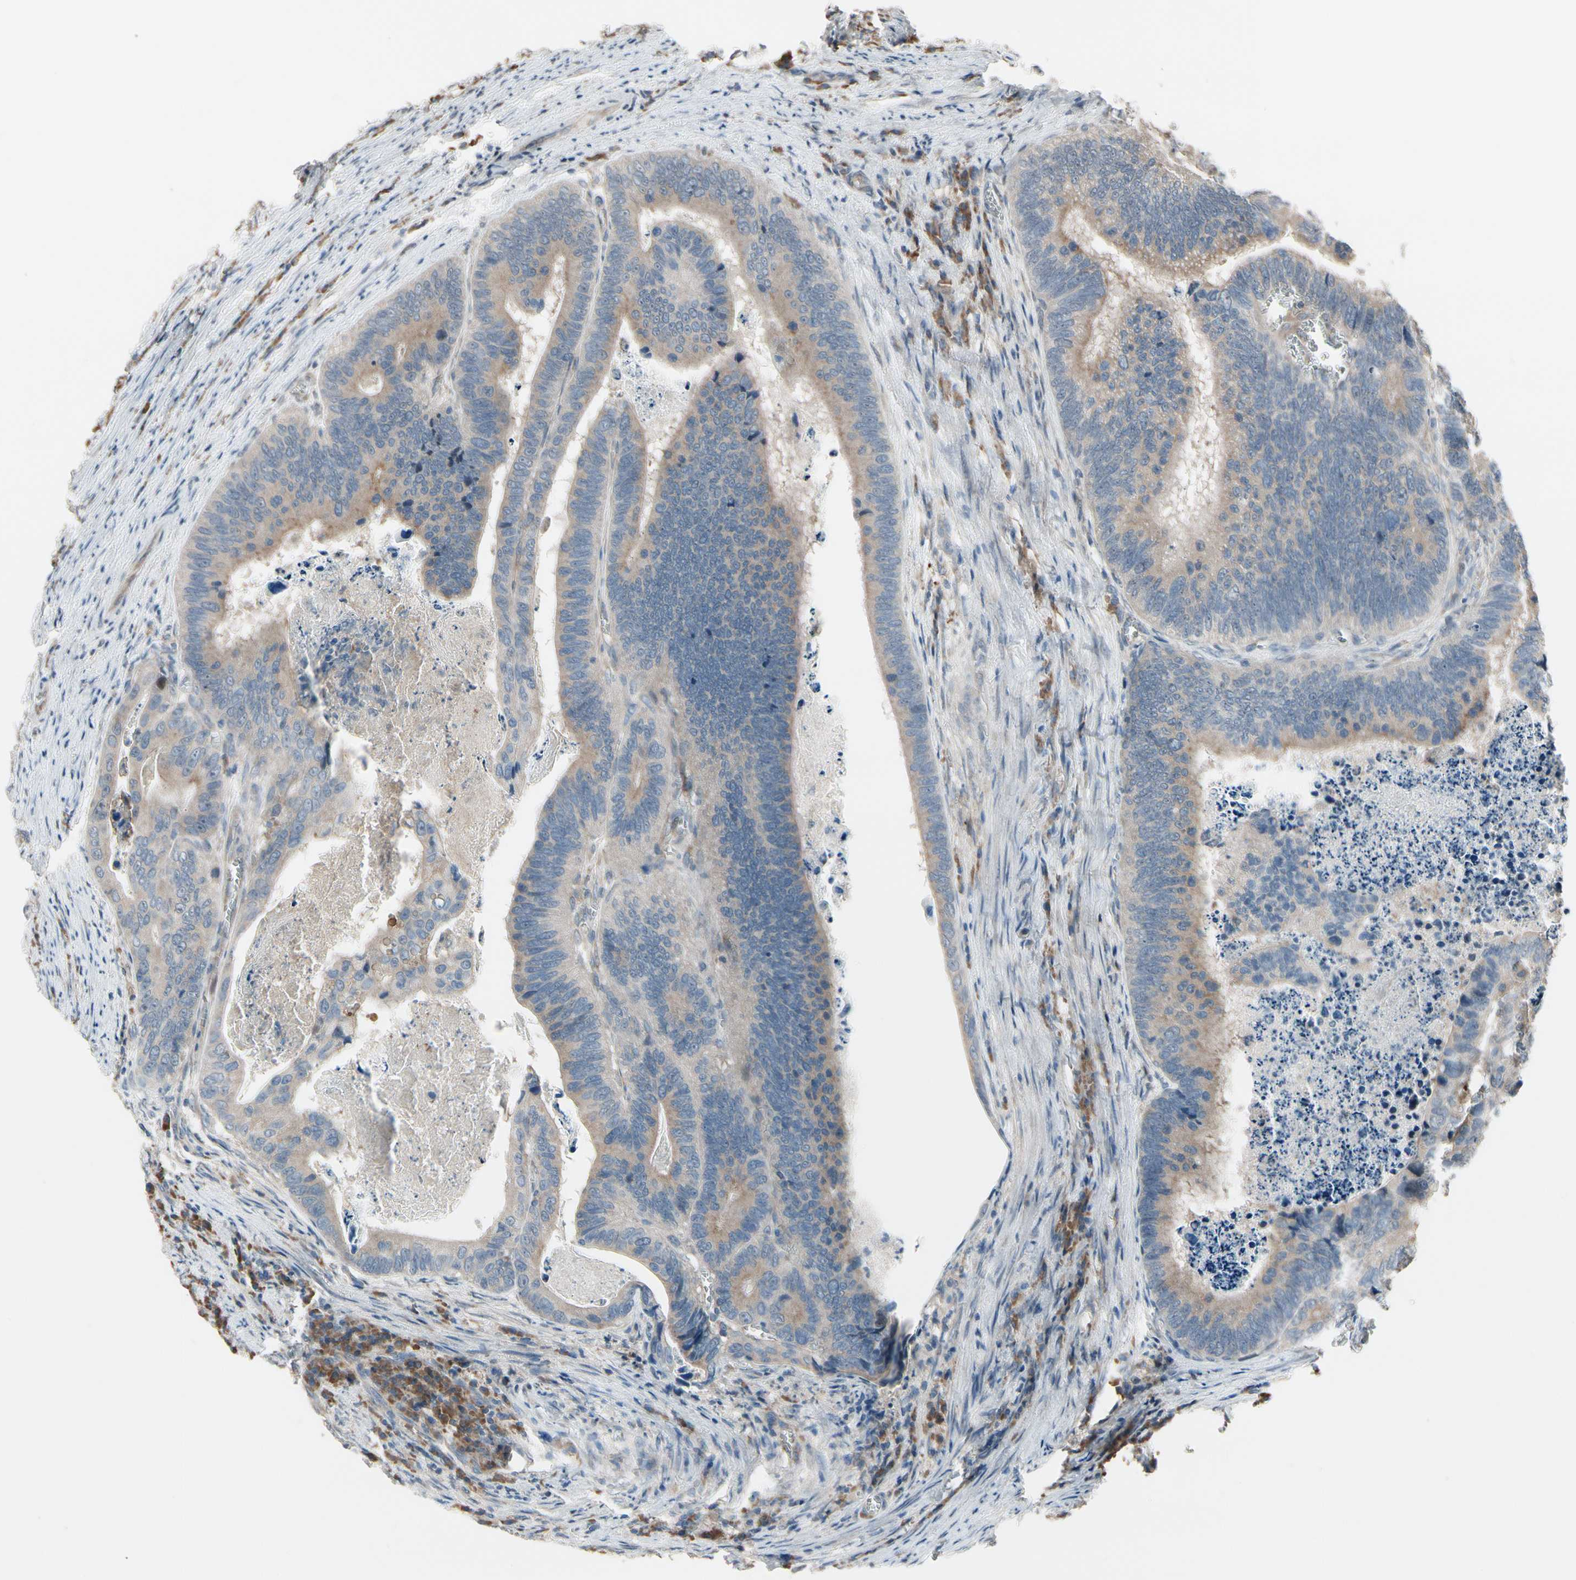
{"staining": {"intensity": "weak", "quantity": ">75%", "location": "cytoplasmic/membranous"}, "tissue": "colorectal cancer", "cell_type": "Tumor cells", "image_type": "cancer", "snomed": [{"axis": "morphology", "description": "Adenocarcinoma, NOS"}, {"axis": "topography", "description": "Colon"}], "caption": "The micrograph displays immunohistochemical staining of colorectal adenocarcinoma. There is weak cytoplasmic/membranous positivity is appreciated in about >75% of tumor cells. (brown staining indicates protein expression, while blue staining denotes nuclei).", "gene": "SNX29", "patient": {"sex": "male", "age": 72}}